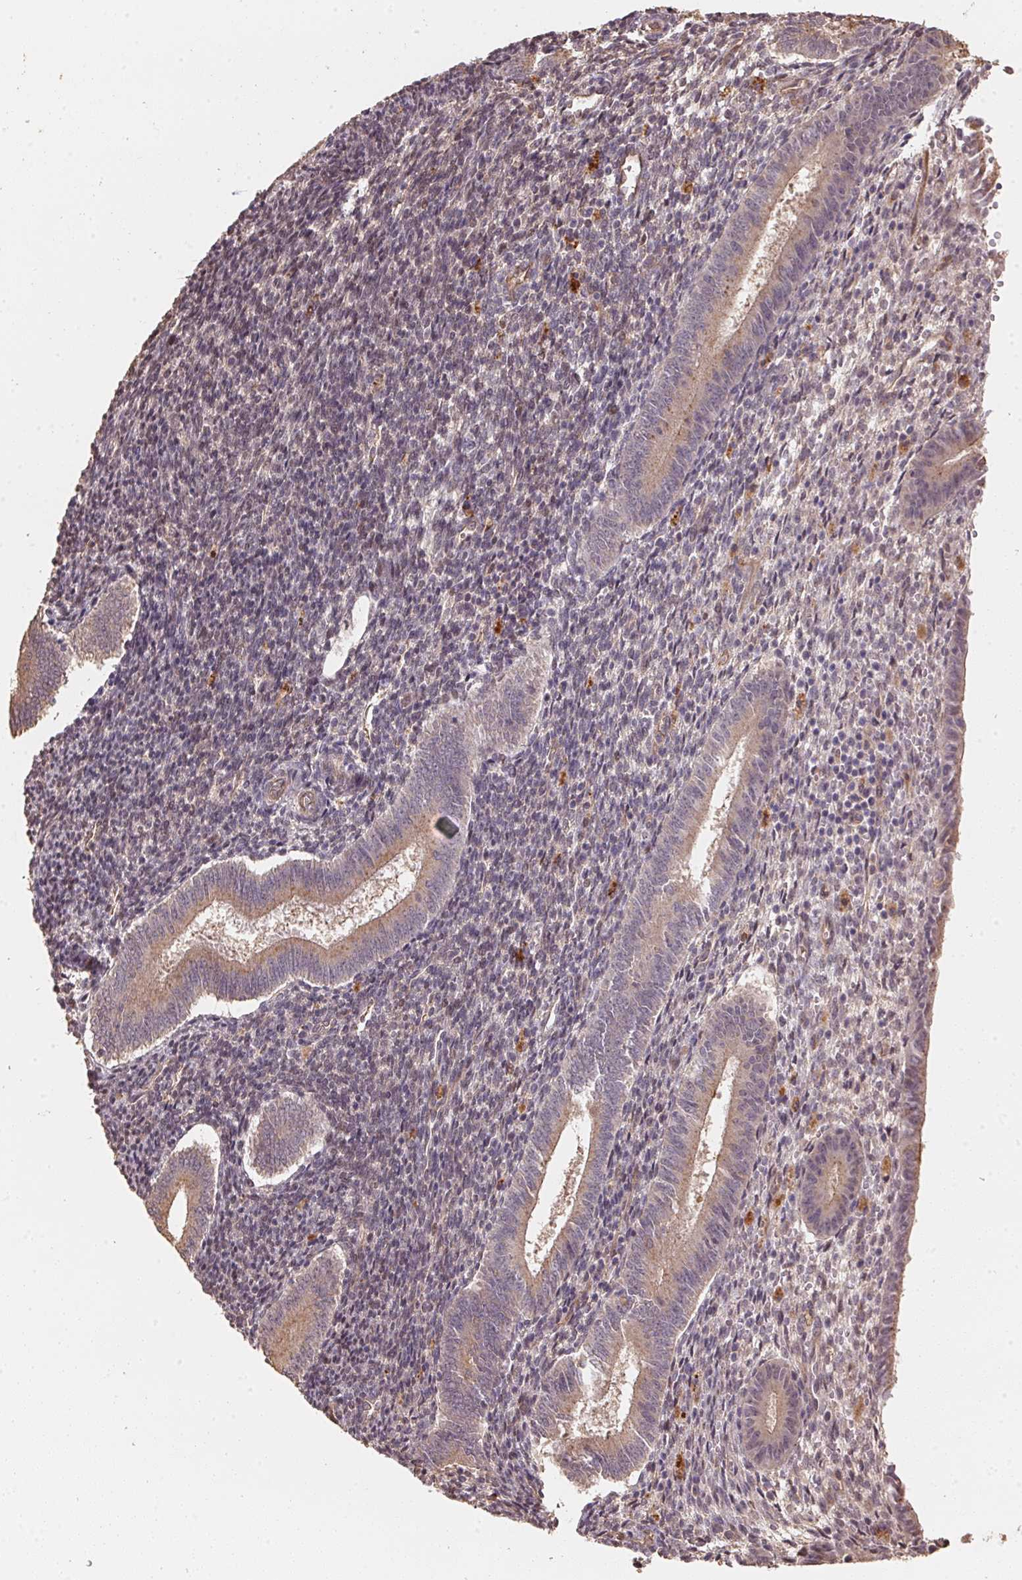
{"staining": {"intensity": "moderate", "quantity": "25%-75%", "location": "cytoplasmic/membranous"}, "tissue": "endometrium", "cell_type": "Cells in endometrial stroma", "image_type": "normal", "snomed": [{"axis": "morphology", "description": "Normal tissue, NOS"}, {"axis": "topography", "description": "Endometrium"}], "caption": "Immunohistochemical staining of unremarkable human endometrium demonstrates 25%-75% levels of moderate cytoplasmic/membranous protein positivity in approximately 25%-75% of cells in endometrial stroma. The protein of interest is shown in brown color, while the nuclei are stained blue.", "gene": "TMEM222", "patient": {"sex": "female", "age": 25}}